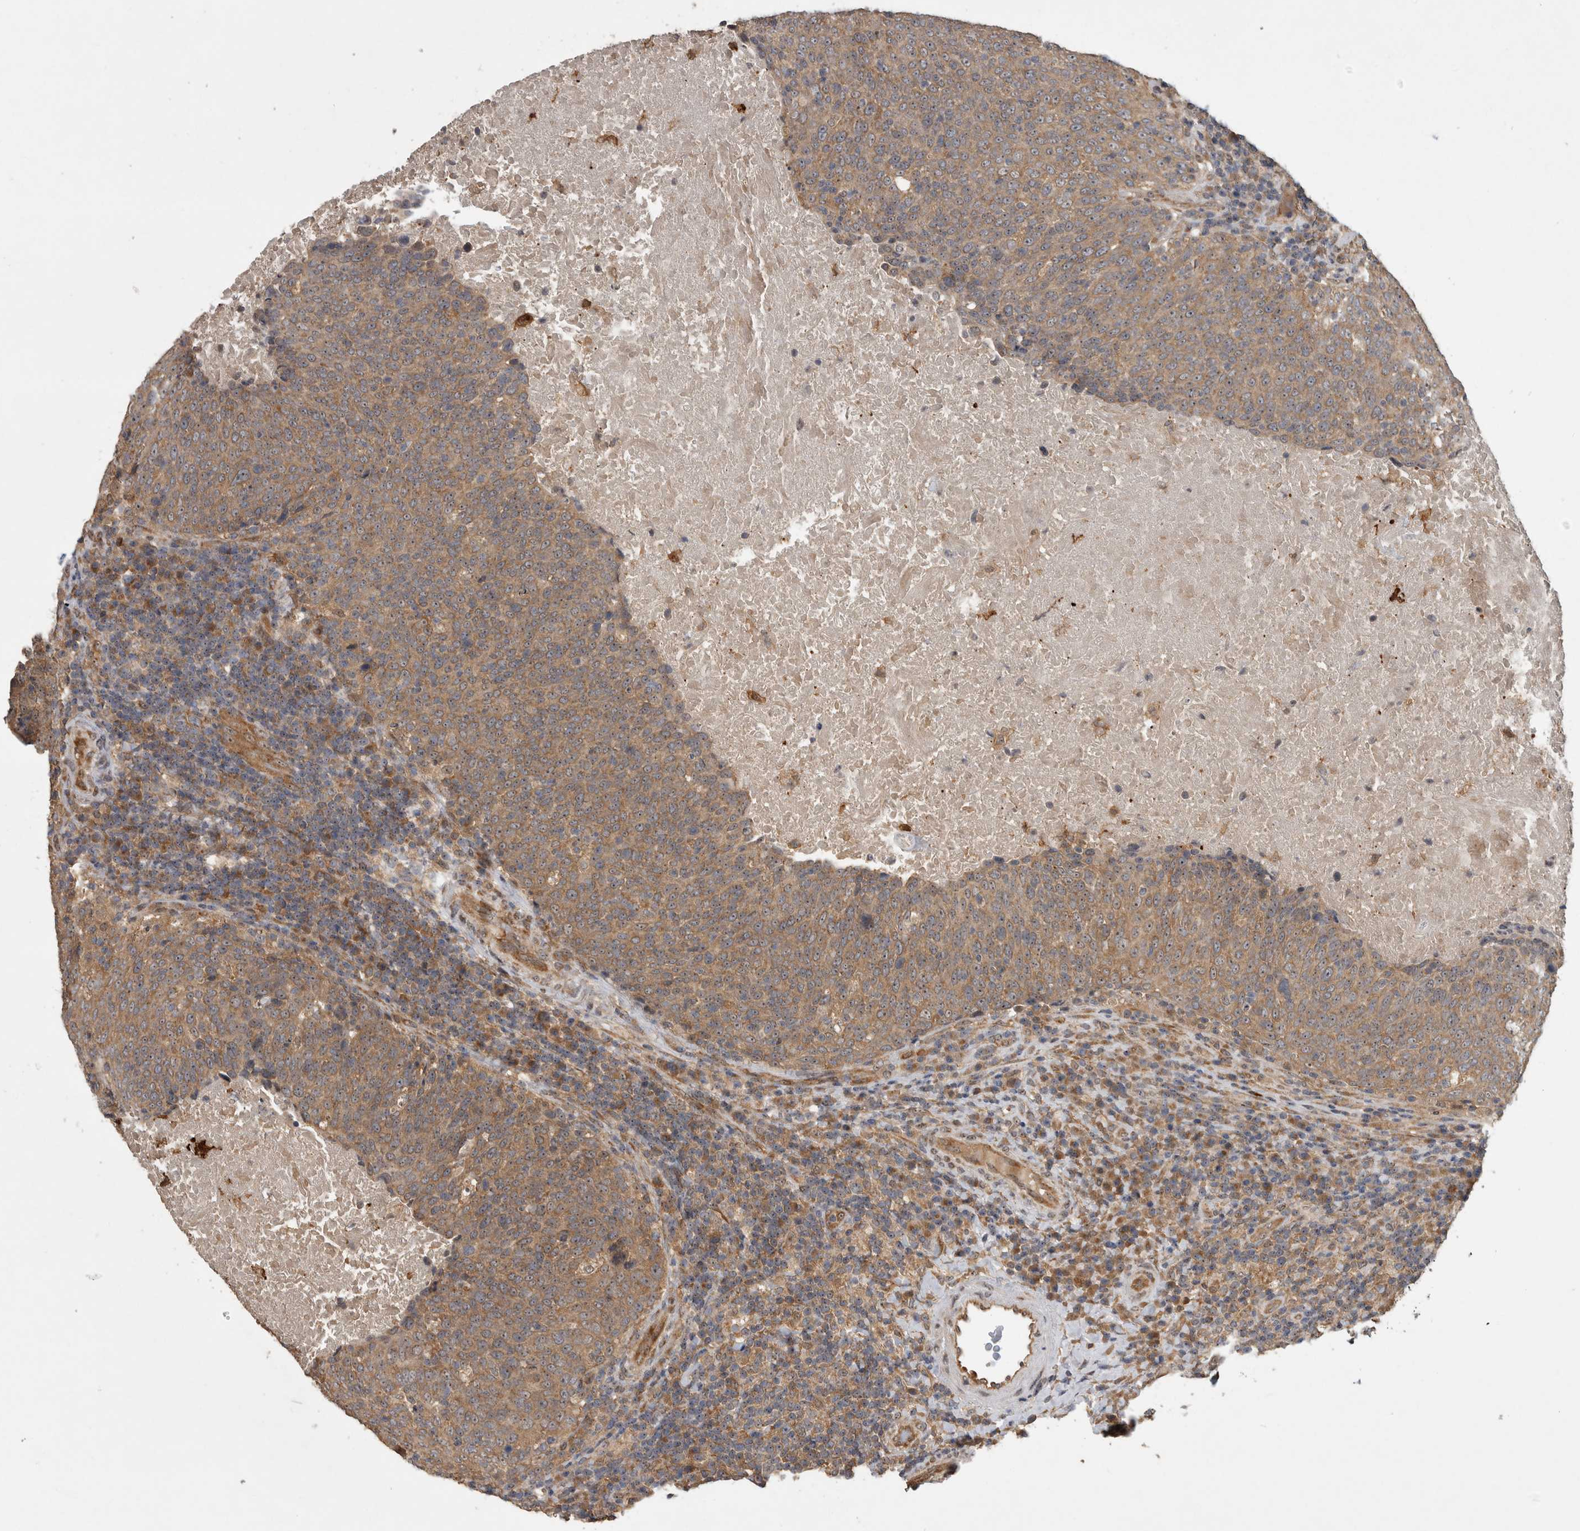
{"staining": {"intensity": "moderate", "quantity": ">75%", "location": "cytoplasmic/membranous"}, "tissue": "head and neck cancer", "cell_type": "Tumor cells", "image_type": "cancer", "snomed": [{"axis": "morphology", "description": "Squamous cell carcinoma, NOS"}, {"axis": "morphology", "description": "Squamous cell carcinoma, metastatic, NOS"}, {"axis": "topography", "description": "Lymph node"}, {"axis": "topography", "description": "Head-Neck"}], "caption": "An image of human head and neck cancer (squamous cell carcinoma) stained for a protein exhibits moderate cytoplasmic/membranous brown staining in tumor cells.", "gene": "ATXN2", "patient": {"sex": "male", "age": 62}}